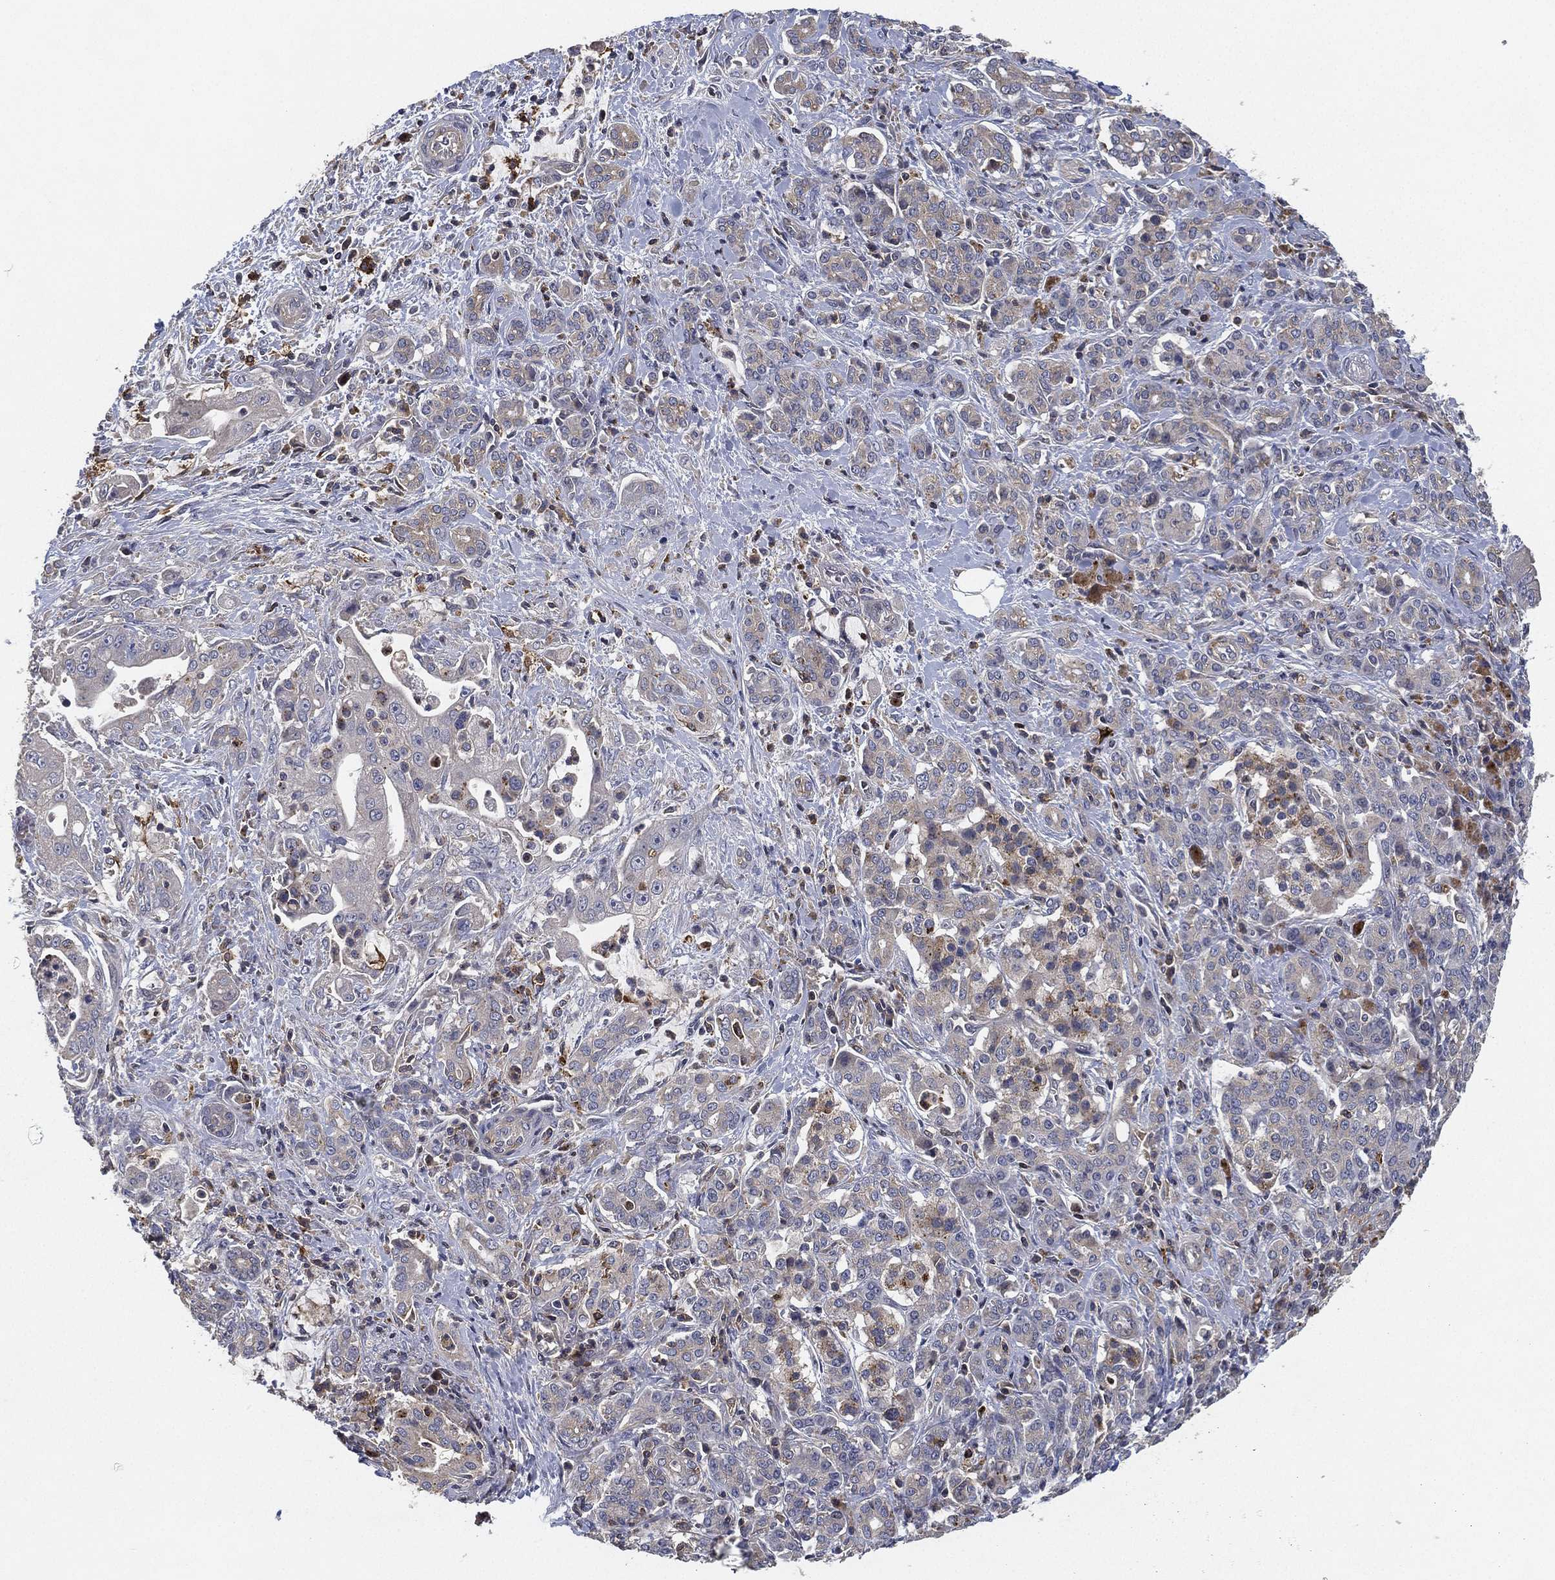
{"staining": {"intensity": "negative", "quantity": "none", "location": "none"}, "tissue": "pancreatic cancer", "cell_type": "Tumor cells", "image_type": "cancer", "snomed": [{"axis": "morphology", "description": "Normal tissue, NOS"}, {"axis": "morphology", "description": "Inflammation, NOS"}, {"axis": "morphology", "description": "Adenocarcinoma, NOS"}, {"axis": "topography", "description": "Pancreas"}], "caption": "IHC of human adenocarcinoma (pancreatic) demonstrates no expression in tumor cells.", "gene": "CFAP251", "patient": {"sex": "male", "age": 57}}